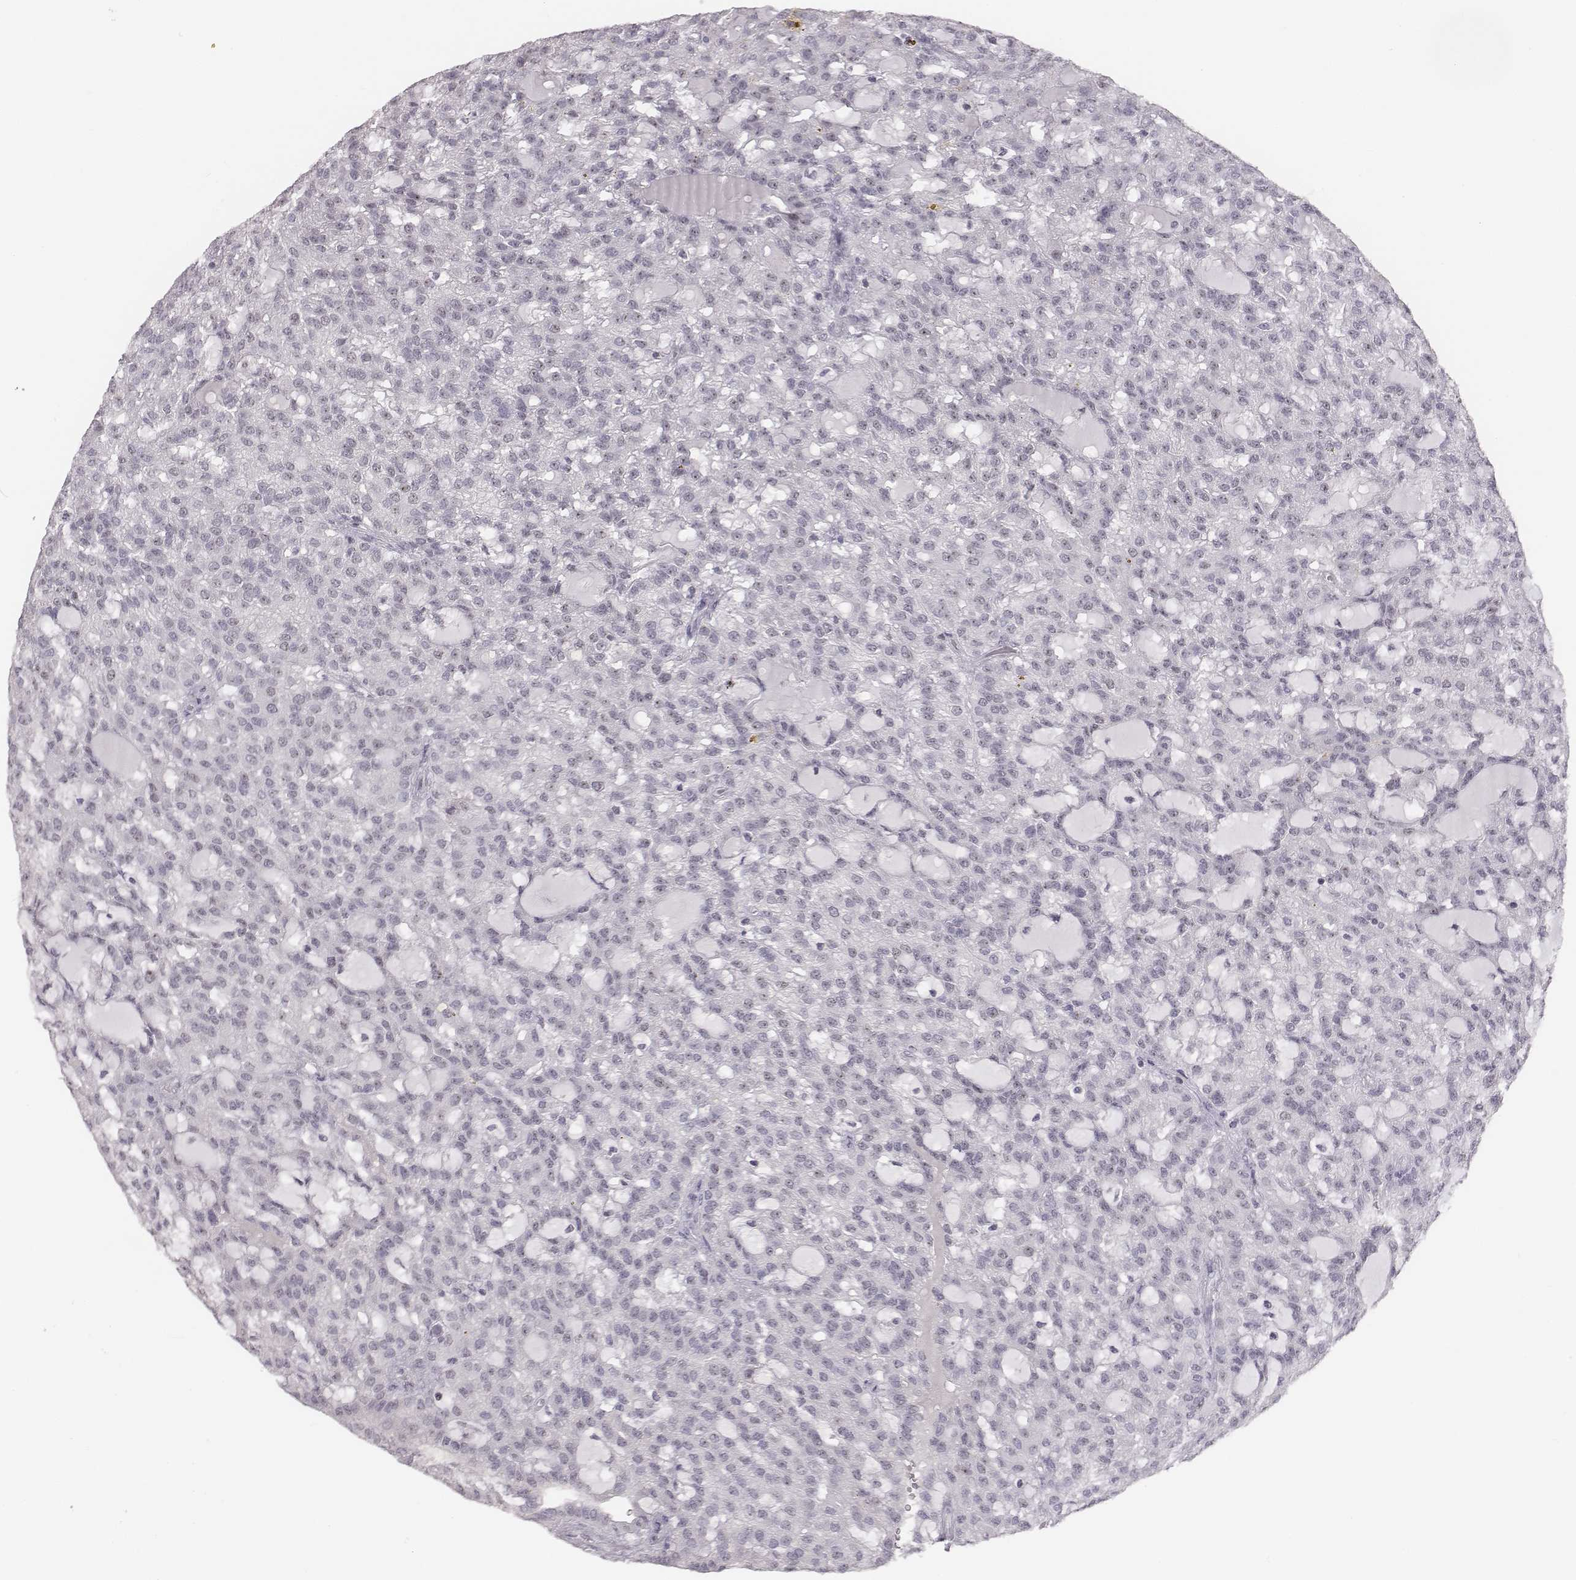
{"staining": {"intensity": "negative", "quantity": "none", "location": "none"}, "tissue": "renal cancer", "cell_type": "Tumor cells", "image_type": "cancer", "snomed": [{"axis": "morphology", "description": "Adenocarcinoma, NOS"}, {"axis": "topography", "description": "Kidney"}], "caption": "This is an IHC photomicrograph of human adenocarcinoma (renal). There is no expression in tumor cells.", "gene": "NIFK", "patient": {"sex": "male", "age": 63}}